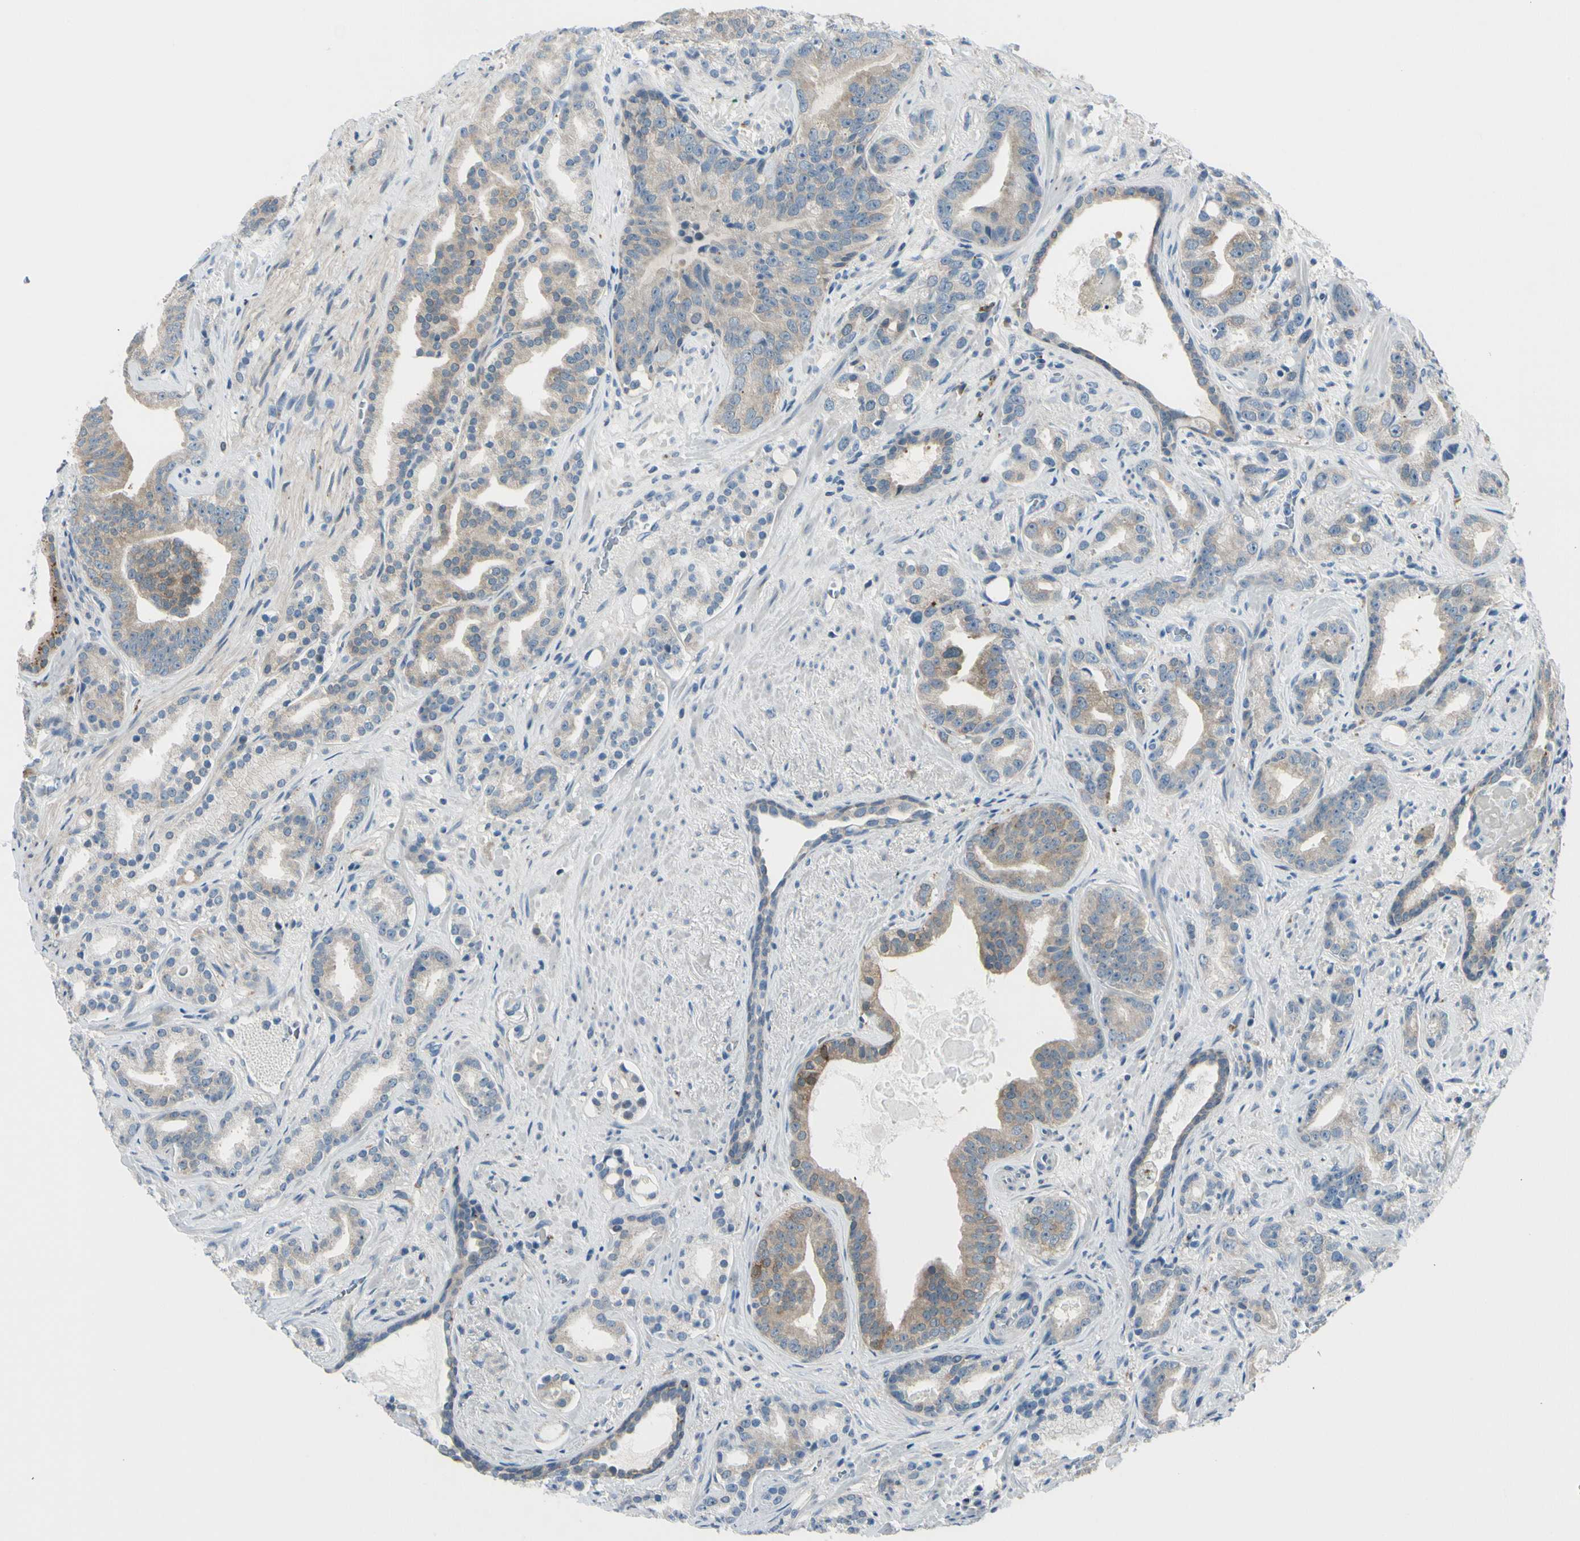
{"staining": {"intensity": "weak", "quantity": ">75%", "location": "cytoplasmic/membranous"}, "tissue": "prostate cancer", "cell_type": "Tumor cells", "image_type": "cancer", "snomed": [{"axis": "morphology", "description": "Adenocarcinoma, Low grade"}, {"axis": "topography", "description": "Prostate"}], "caption": "This micrograph shows immunohistochemistry staining of human prostate cancer, with low weak cytoplasmic/membranous staining in about >75% of tumor cells.", "gene": "PEBP1", "patient": {"sex": "male", "age": 63}}